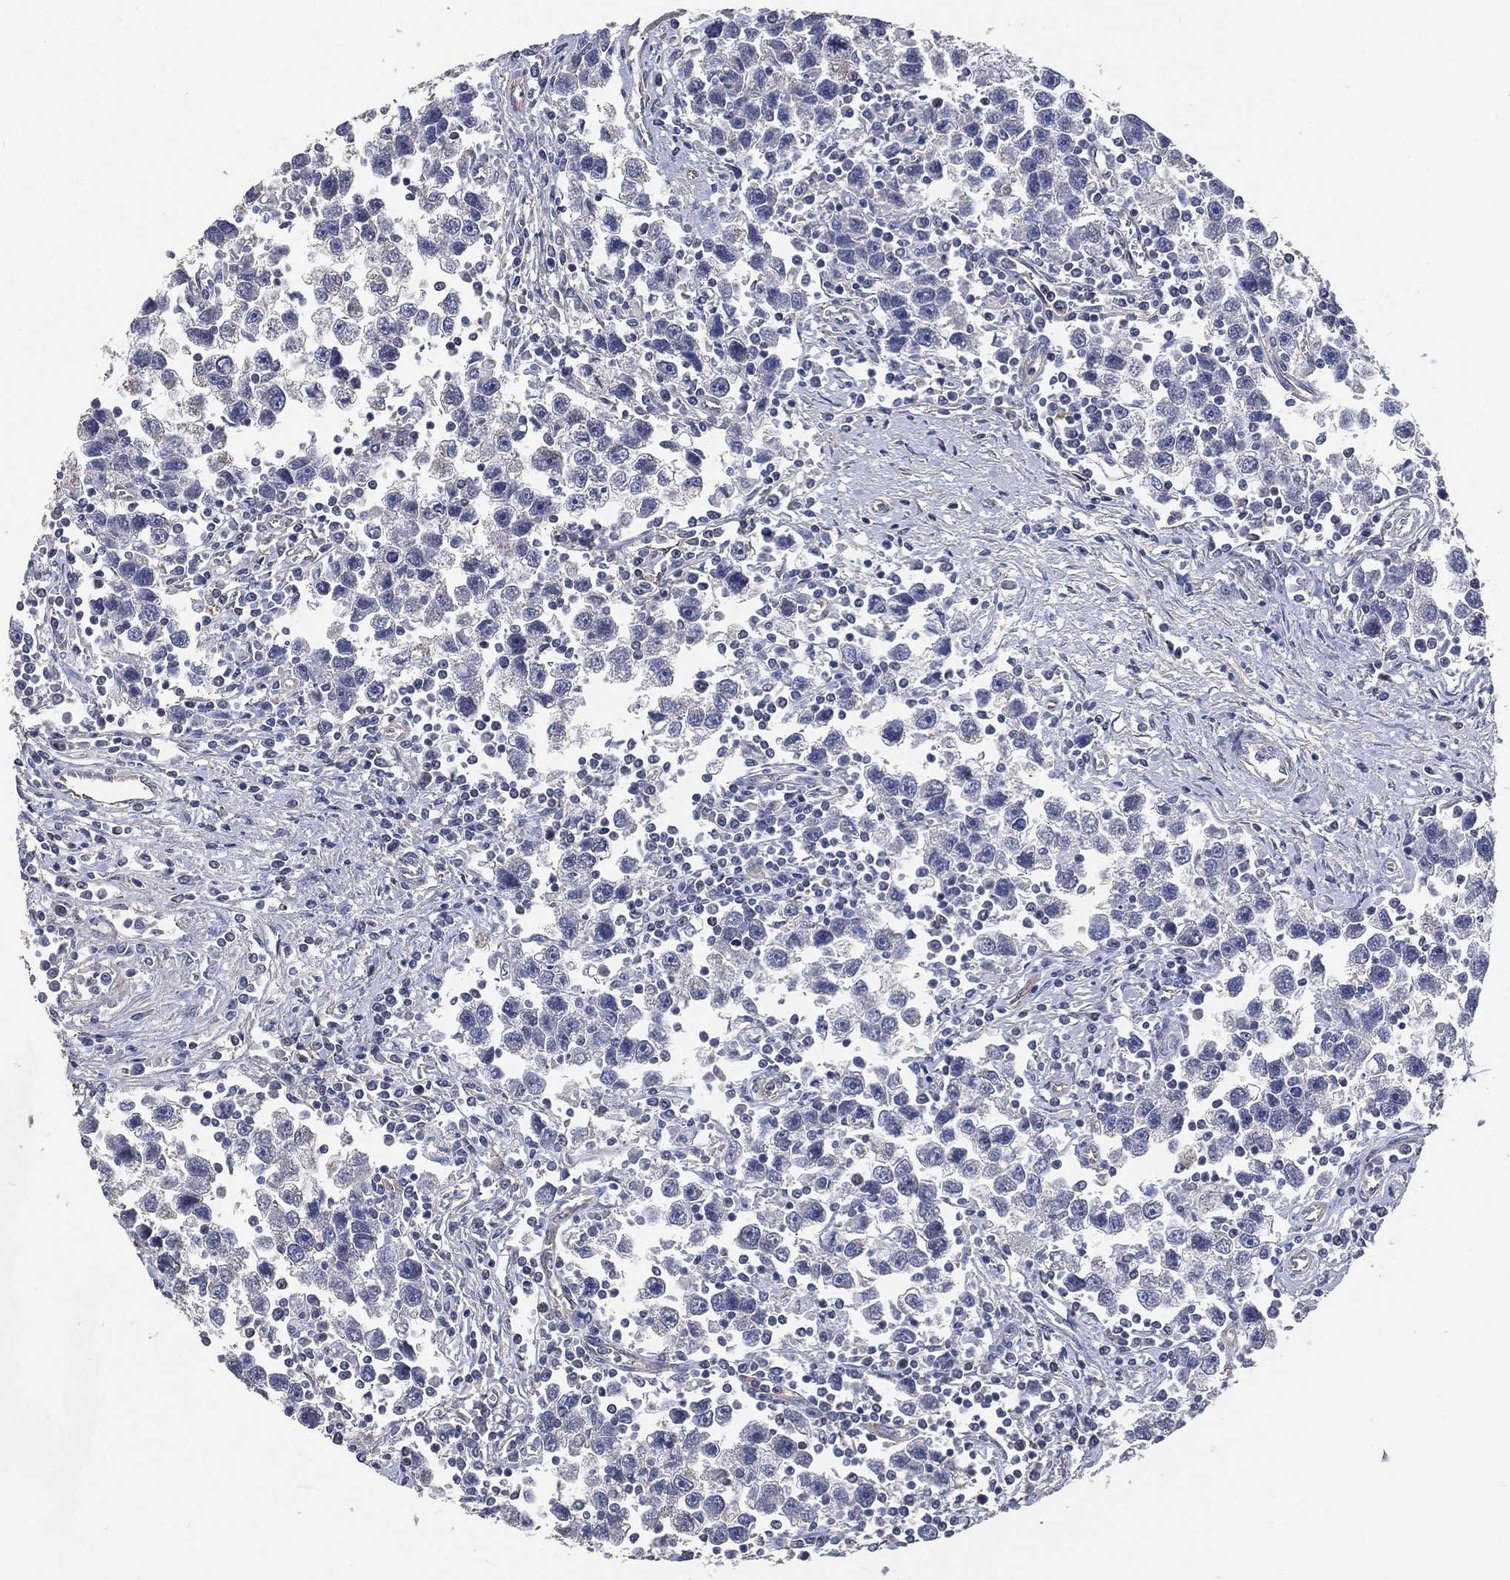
{"staining": {"intensity": "negative", "quantity": "none", "location": "none"}, "tissue": "testis cancer", "cell_type": "Tumor cells", "image_type": "cancer", "snomed": [{"axis": "morphology", "description": "Seminoma, NOS"}, {"axis": "topography", "description": "Testis"}], "caption": "Tumor cells are negative for protein expression in human testis cancer (seminoma).", "gene": "KLK5", "patient": {"sex": "male", "age": 30}}